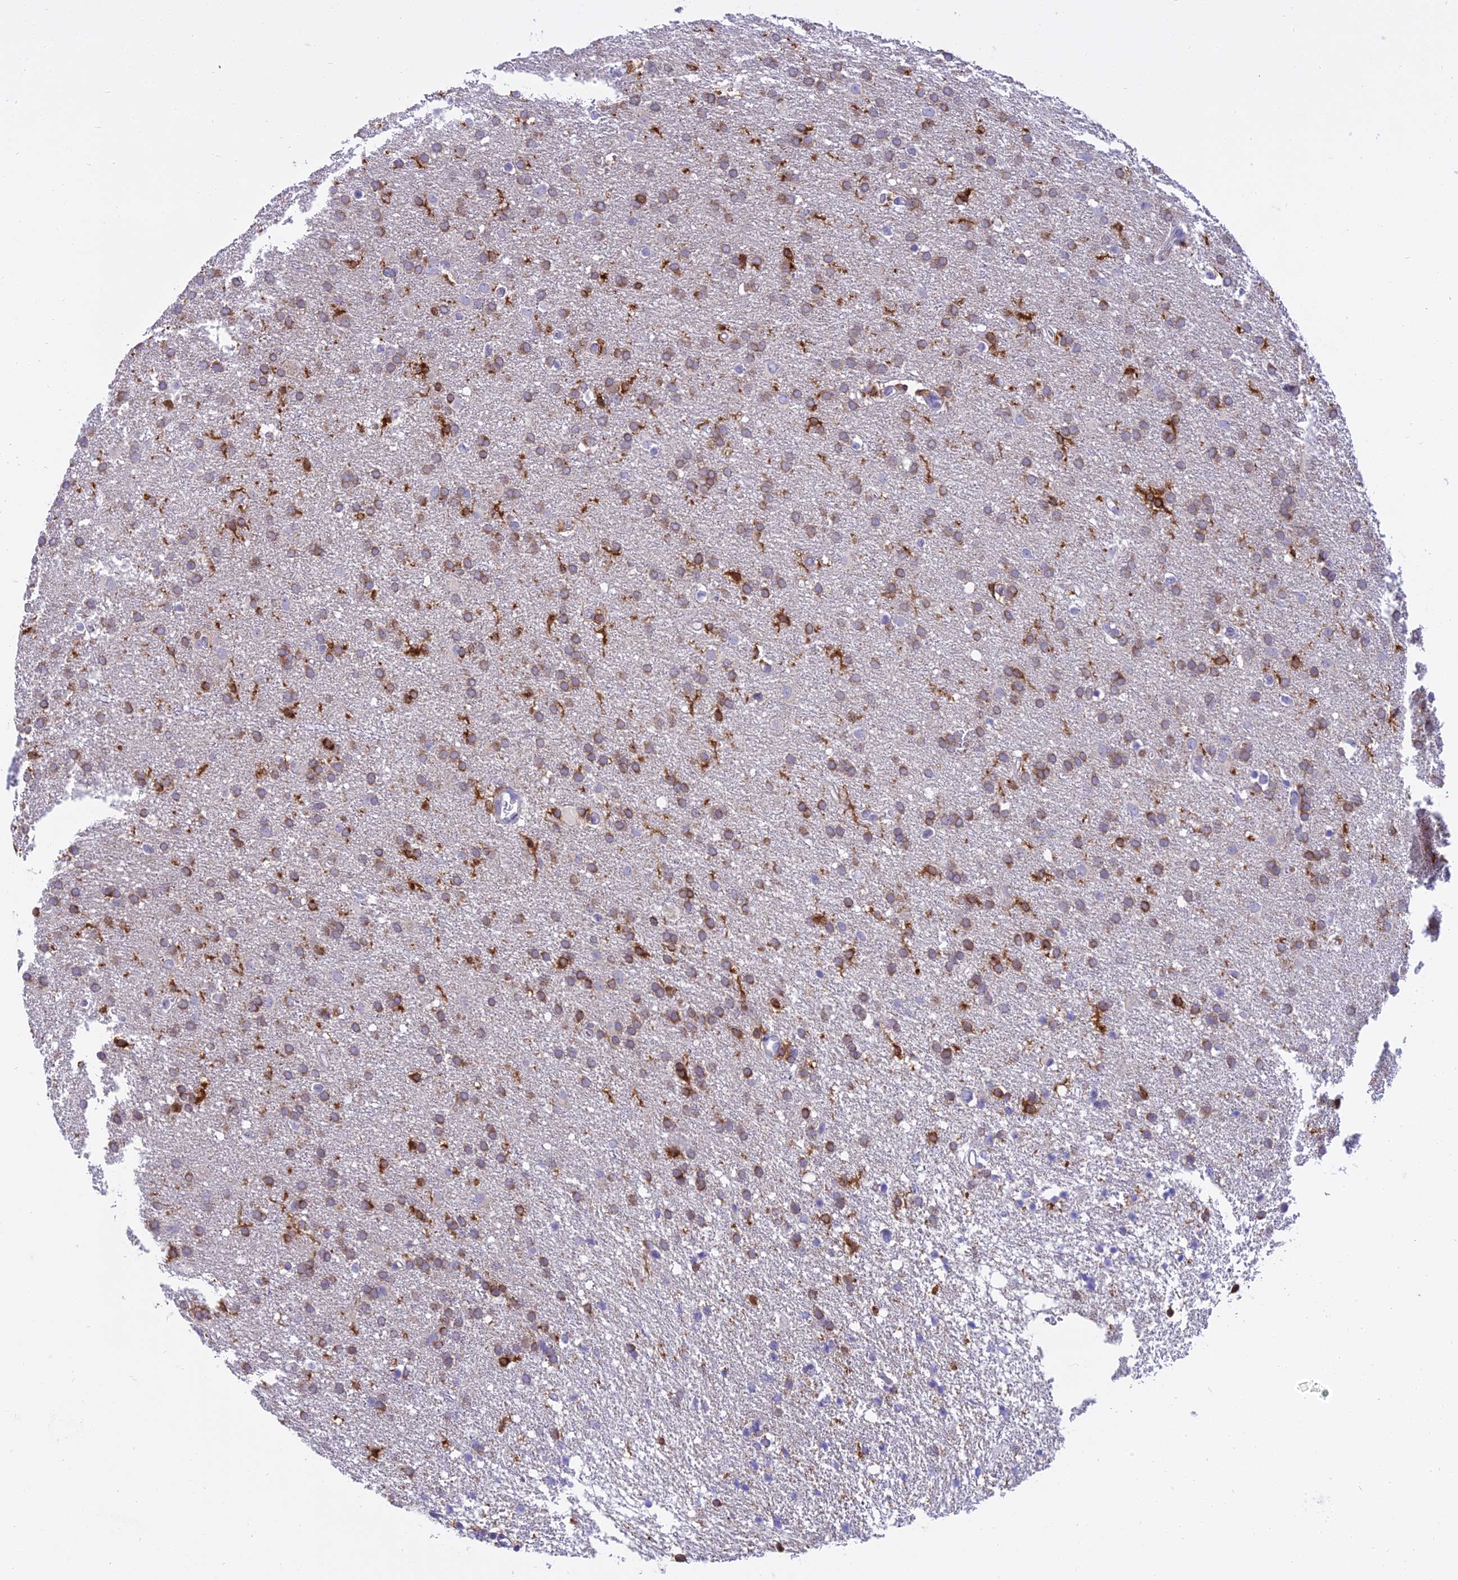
{"staining": {"intensity": "weak", "quantity": ">75%", "location": "cytoplasmic/membranous"}, "tissue": "glioma", "cell_type": "Tumor cells", "image_type": "cancer", "snomed": [{"axis": "morphology", "description": "Glioma, malignant, High grade"}, {"axis": "topography", "description": "Brain"}], "caption": "The image displays staining of glioma, revealing weak cytoplasmic/membranous protein expression (brown color) within tumor cells.", "gene": "UBE2G1", "patient": {"sex": "male", "age": 72}}